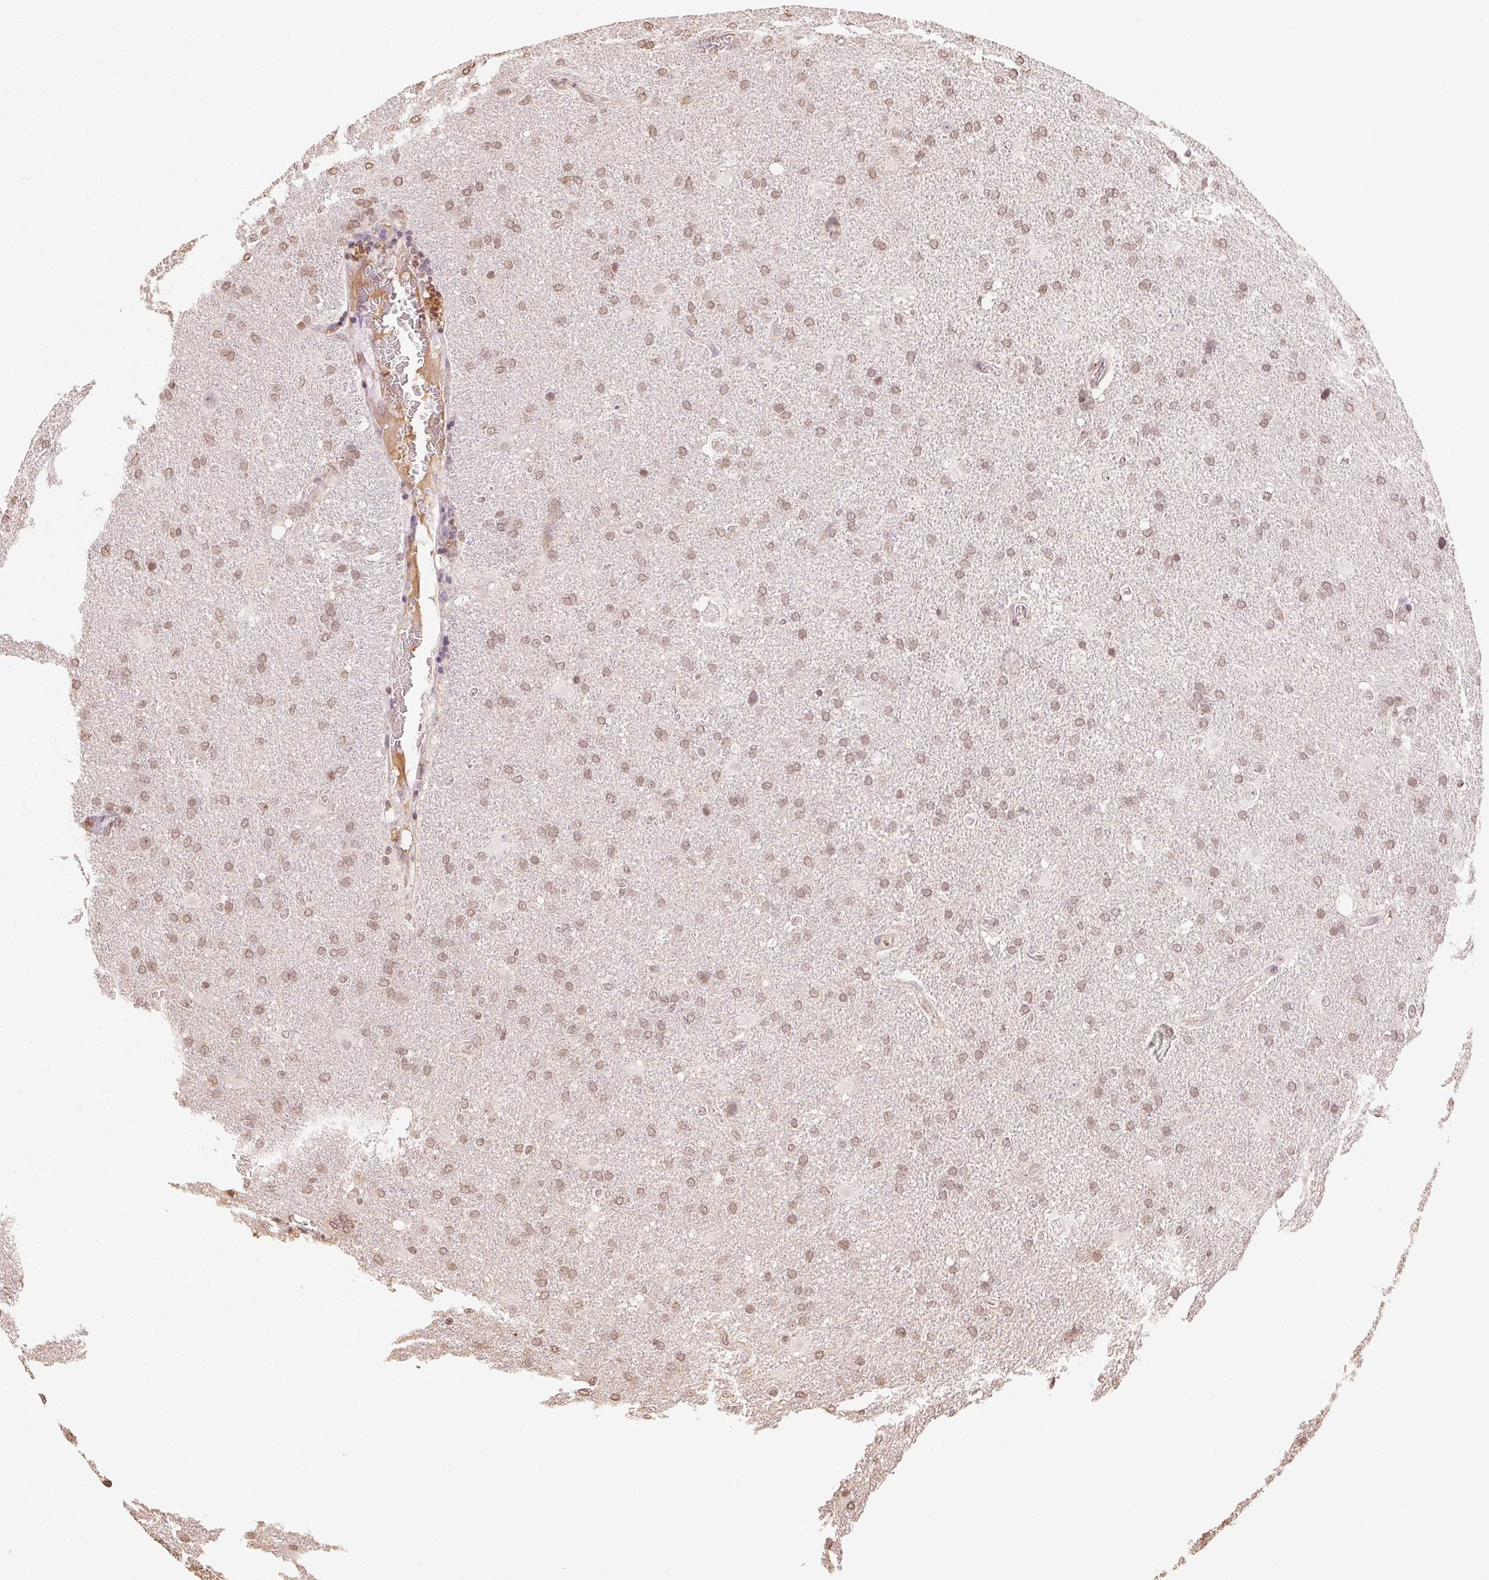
{"staining": {"intensity": "weak", "quantity": ">75%", "location": "nuclear"}, "tissue": "glioma", "cell_type": "Tumor cells", "image_type": "cancer", "snomed": [{"axis": "morphology", "description": "Glioma, malignant, Low grade"}, {"axis": "topography", "description": "Brain"}], "caption": "Approximately >75% of tumor cells in malignant glioma (low-grade) display weak nuclear protein staining as visualized by brown immunohistochemical staining.", "gene": "TBP", "patient": {"sex": "male", "age": 66}}